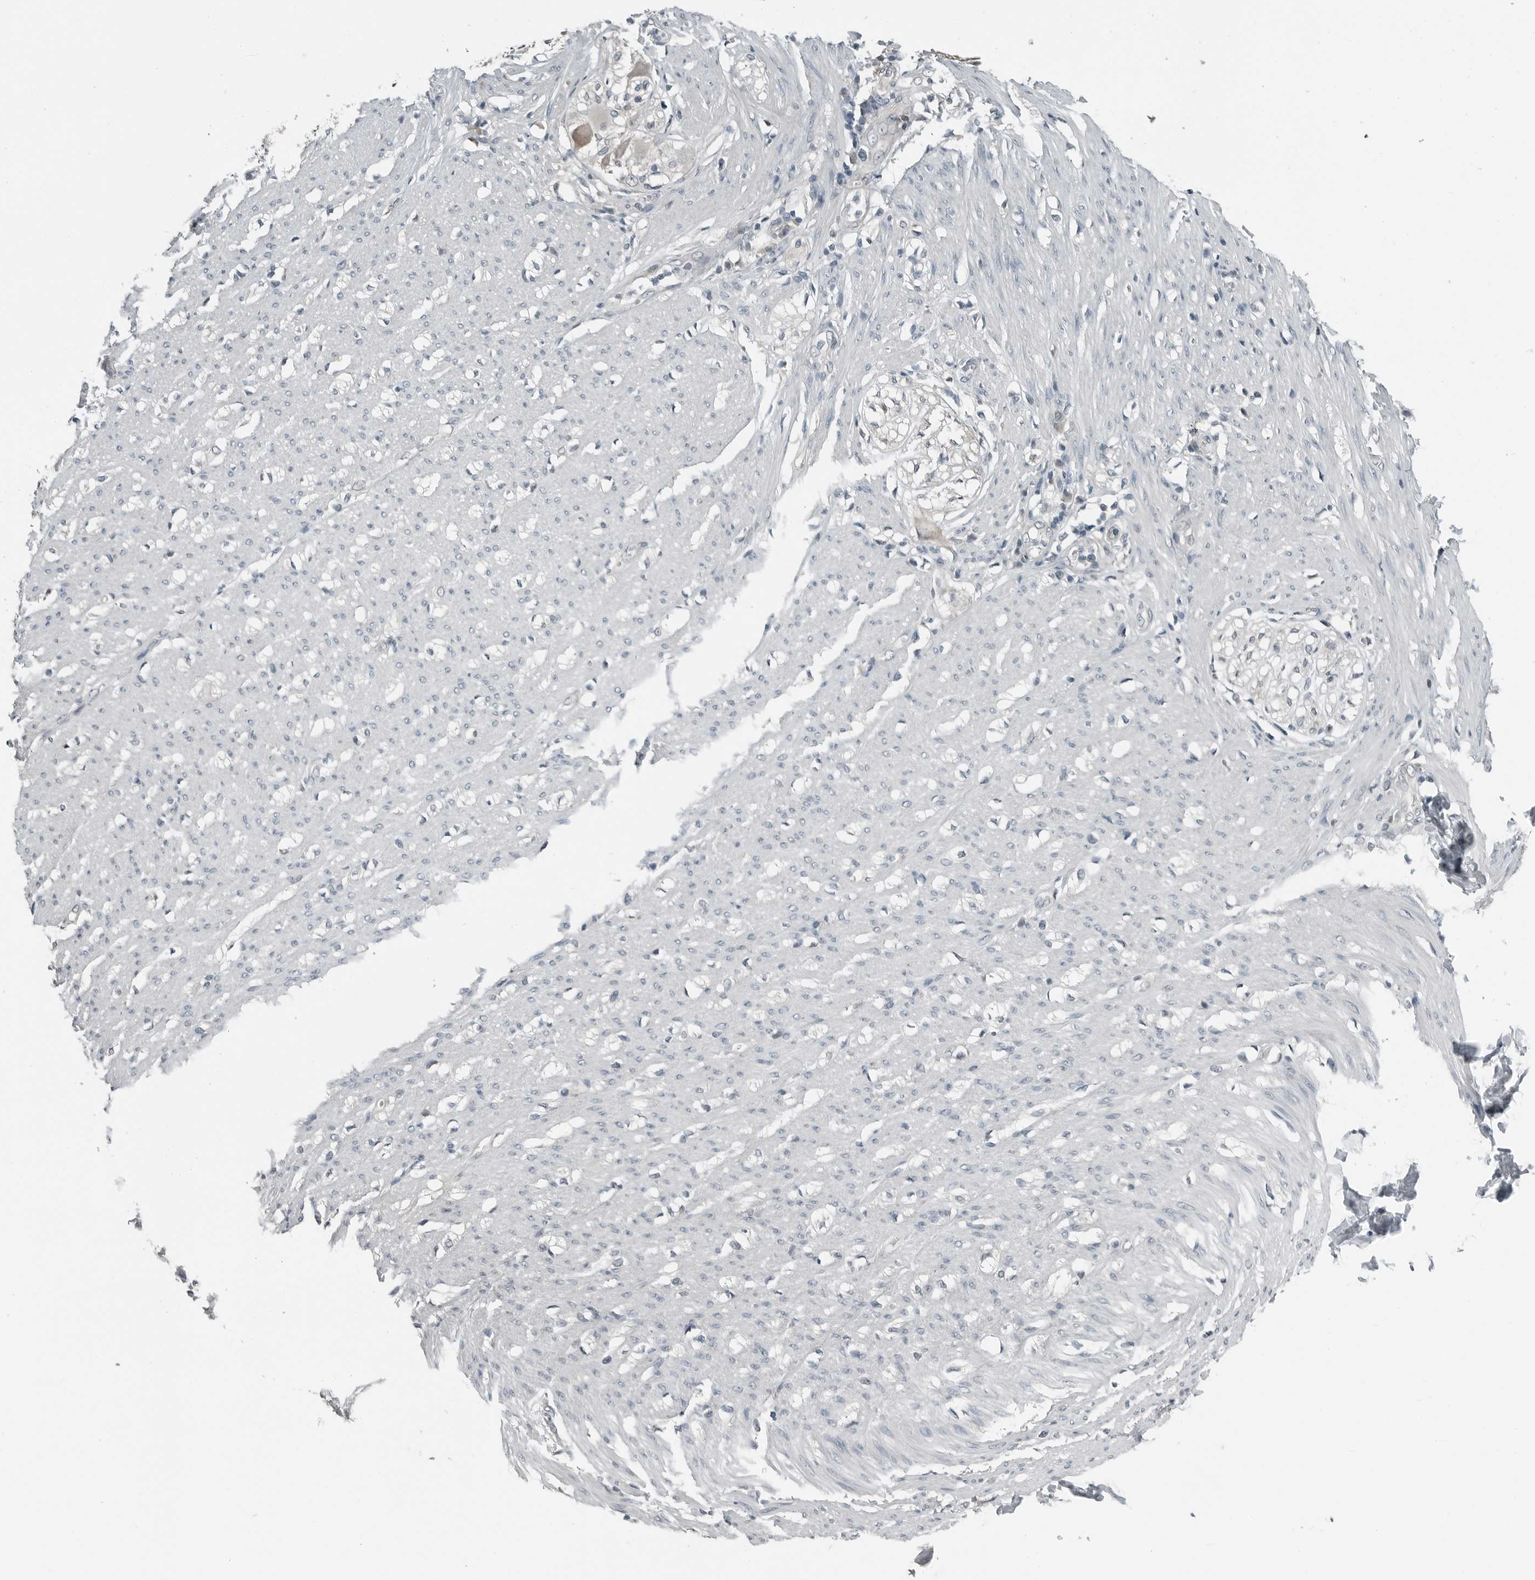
{"staining": {"intensity": "negative", "quantity": "none", "location": "none"}, "tissue": "smooth muscle", "cell_type": "Smooth muscle cells", "image_type": "normal", "snomed": [{"axis": "morphology", "description": "Normal tissue, NOS"}, {"axis": "morphology", "description": "Adenocarcinoma, NOS"}, {"axis": "topography", "description": "Colon"}, {"axis": "topography", "description": "Peripheral nerve tissue"}], "caption": "Unremarkable smooth muscle was stained to show a protein in brown. There is no significant positivity in smooth muscle cells. (DAB immunohistochemistry (IHC), high magnification).", "gene": "ENSG00000286112", "patient": {"sex": "male", "age": 14}}